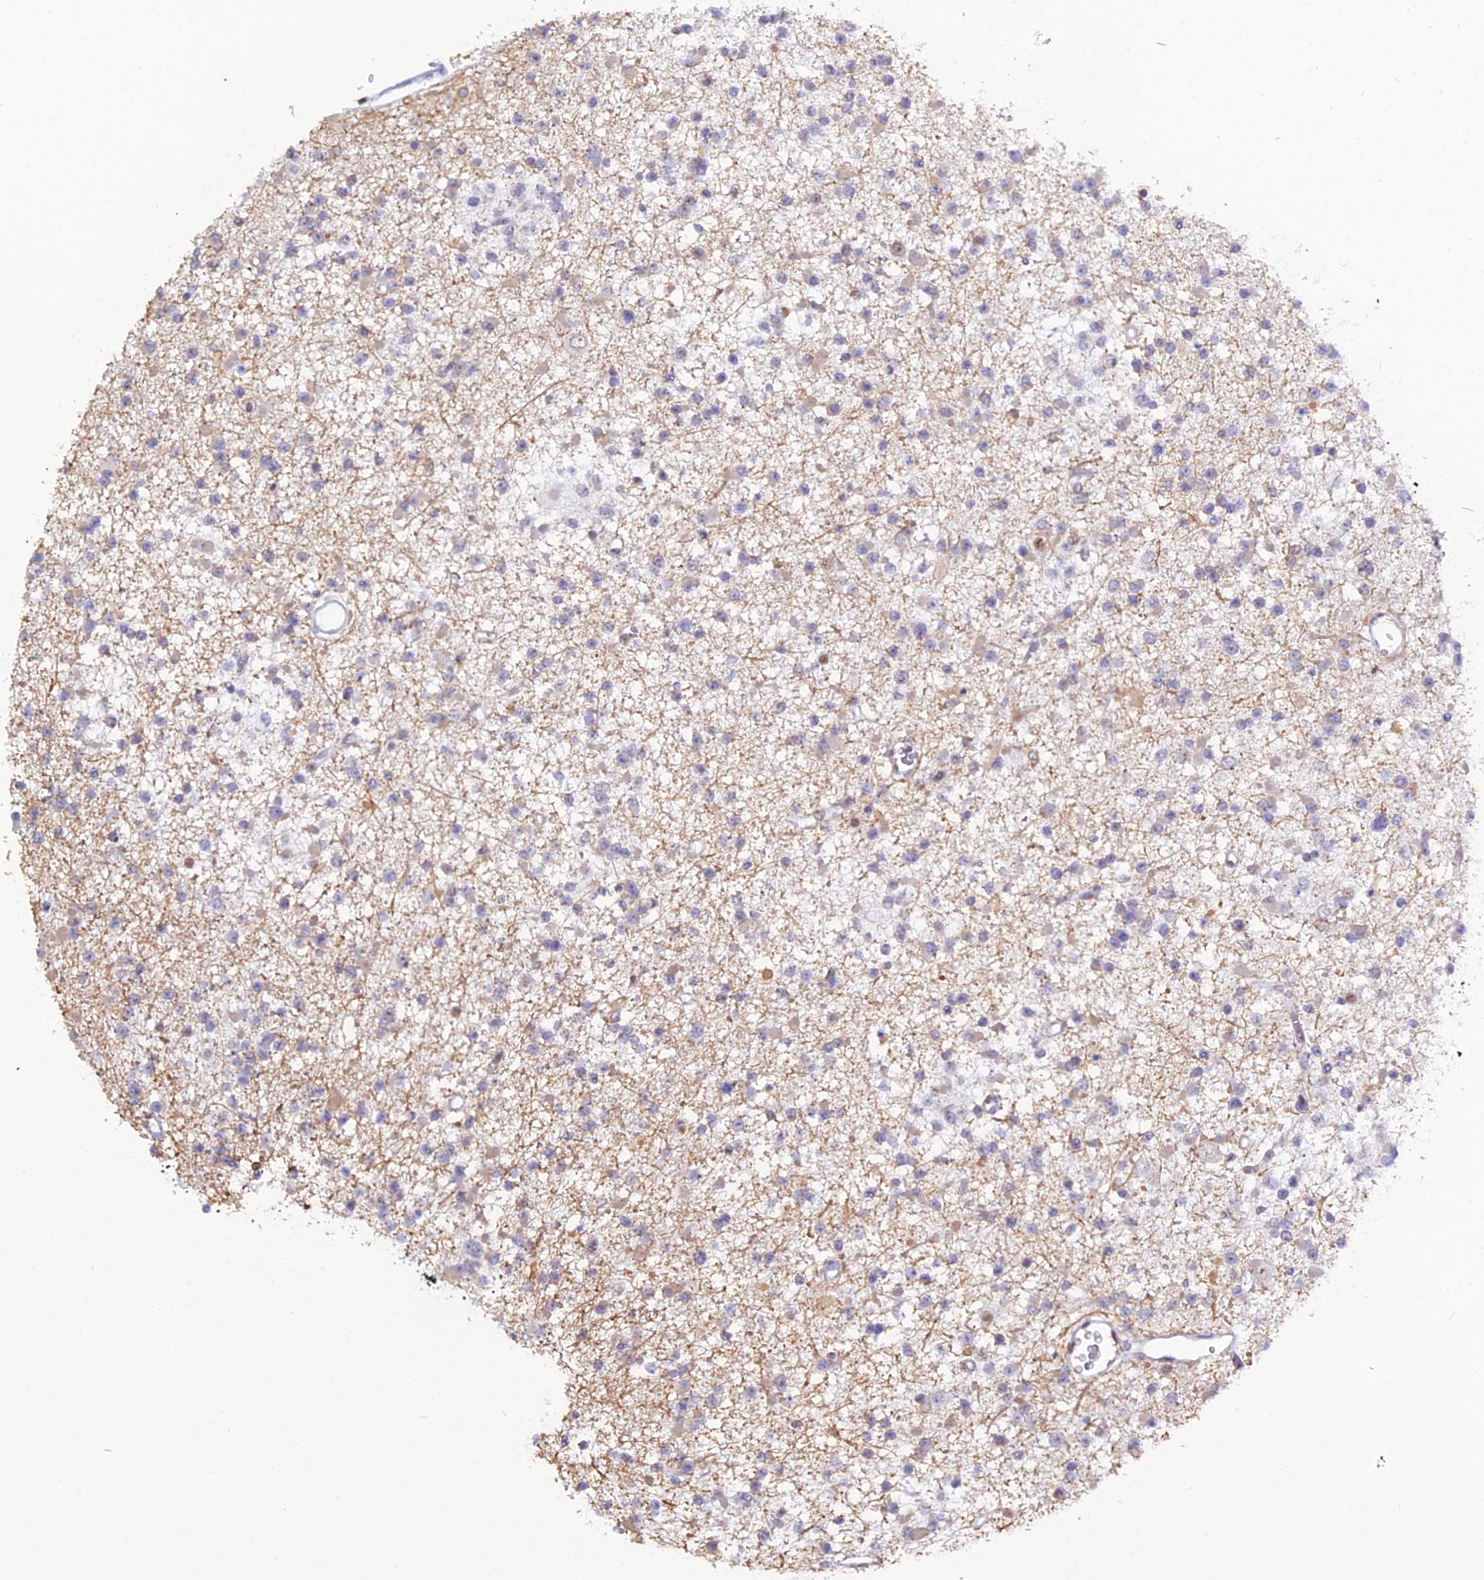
{"staining": {"intensity": "weak", "quantity": "<25%", "location": "cytoplasmic/membranous"}, "tissue": "glioma", "cell_type": "Tumor cells", "image_type": "cancer", "snomed": [{"axis": "morphology", "description": "Glioma, malignant, Low grade"}, {"axis": "topography", "description": "Brain"}], "caption": "This is a image of immunohistochemistry (IHC) staining of malignant low-grade glioma, which shows no positivity in tumor cells.", "gene": "NOL4L", "patient": {"sex": "female", "age": 22}}